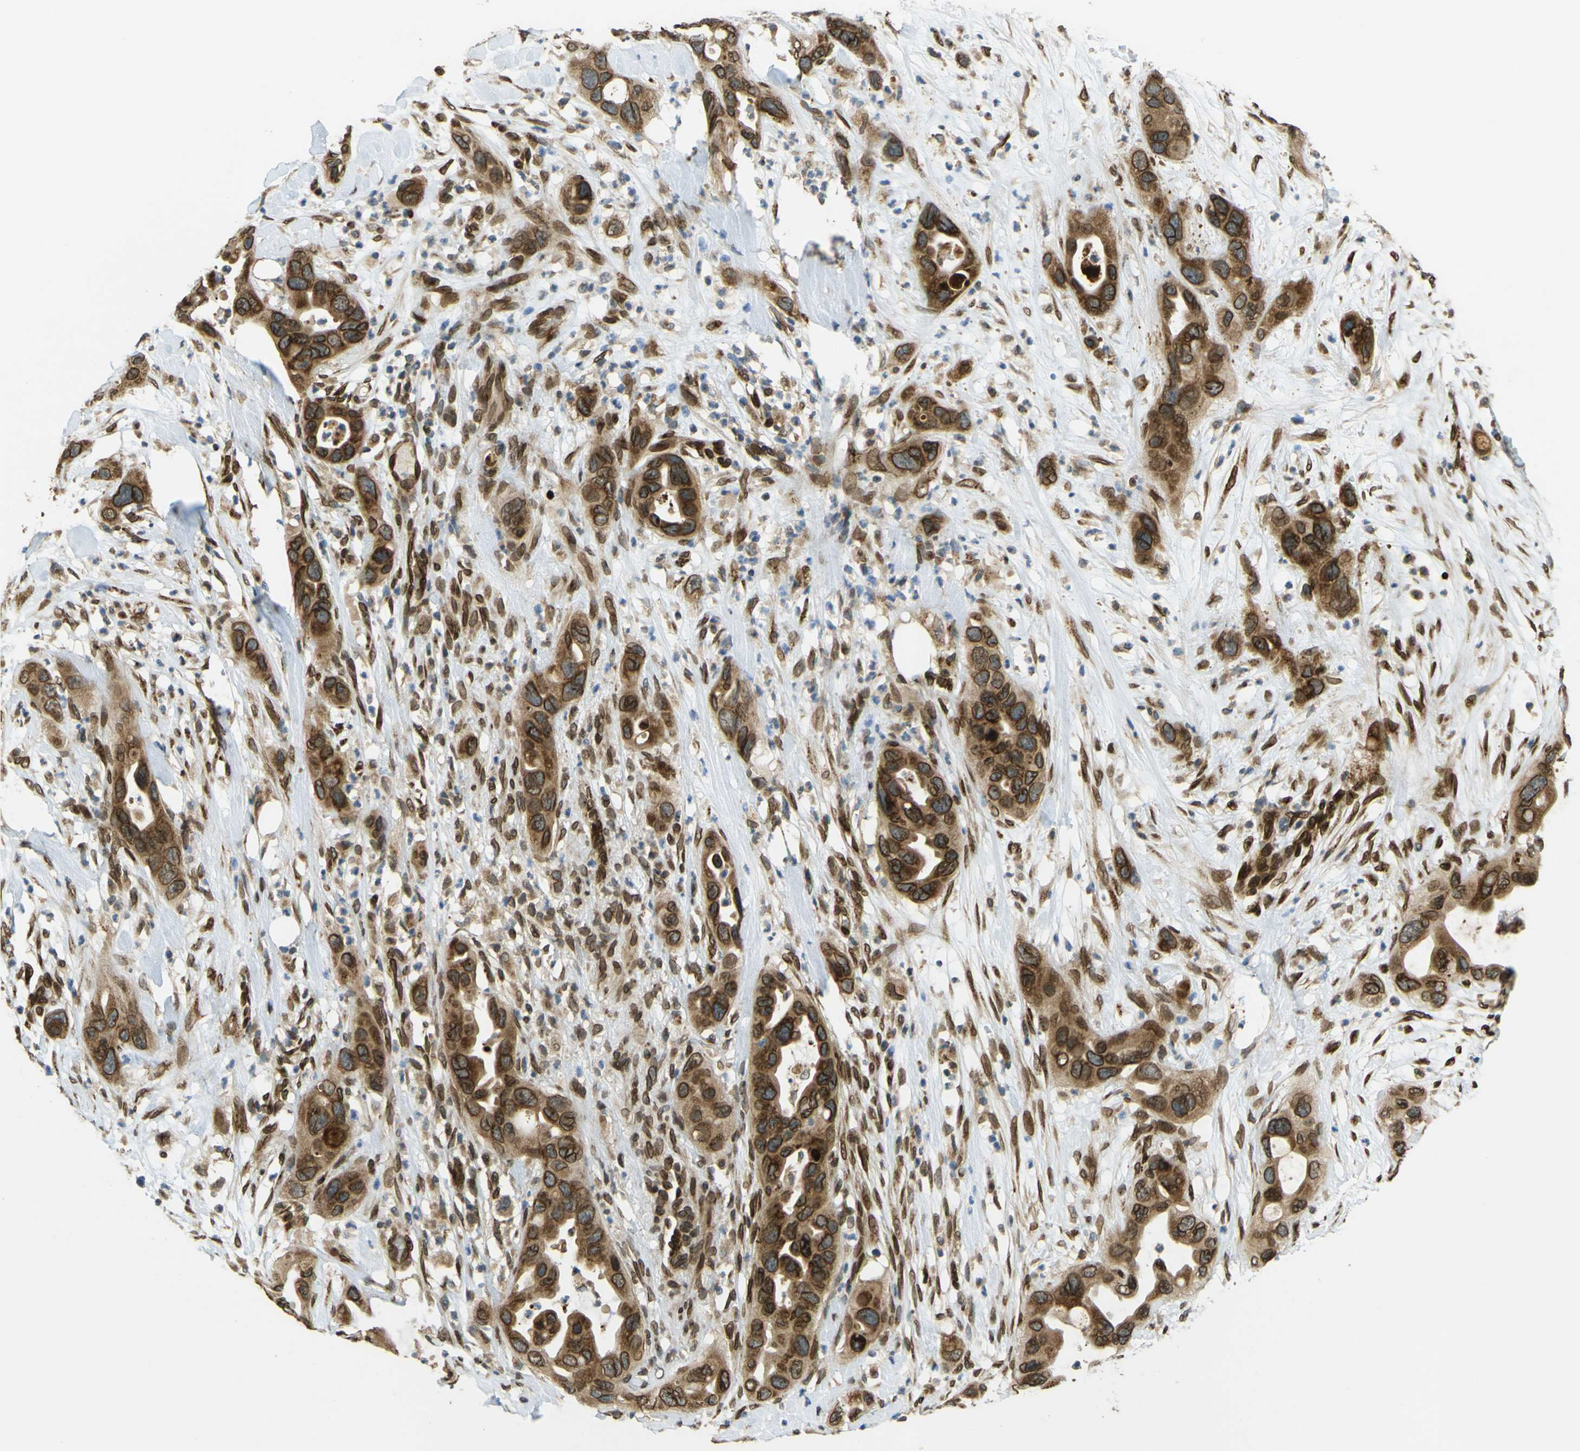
{"staining": {"intensity": "strong", "quantity": ">75%", "location": "cytoplasmic/membranous,nuclear"}, "tissue": "pancreatic cancer", "cell_type": "Tumor cells", "image_type": "cancer", "snomed": [{"axis": "morphology", "description": "Adenocarcinoma, NOS"}, {"axis": "topography", "description": "Pancreas"}], "caption": "This photomicrograph shows pancreatic cancer (adenocarcinoma) stained with immunohistochemistry to label a protein in brown. The cytoplasmic/membranous and nuclear of tumor cells show strong positivity for the protein. Nuclei are counter-stained blue.", "gene": "GALNT1", "patient": {"sex": "female", "age": 71}}